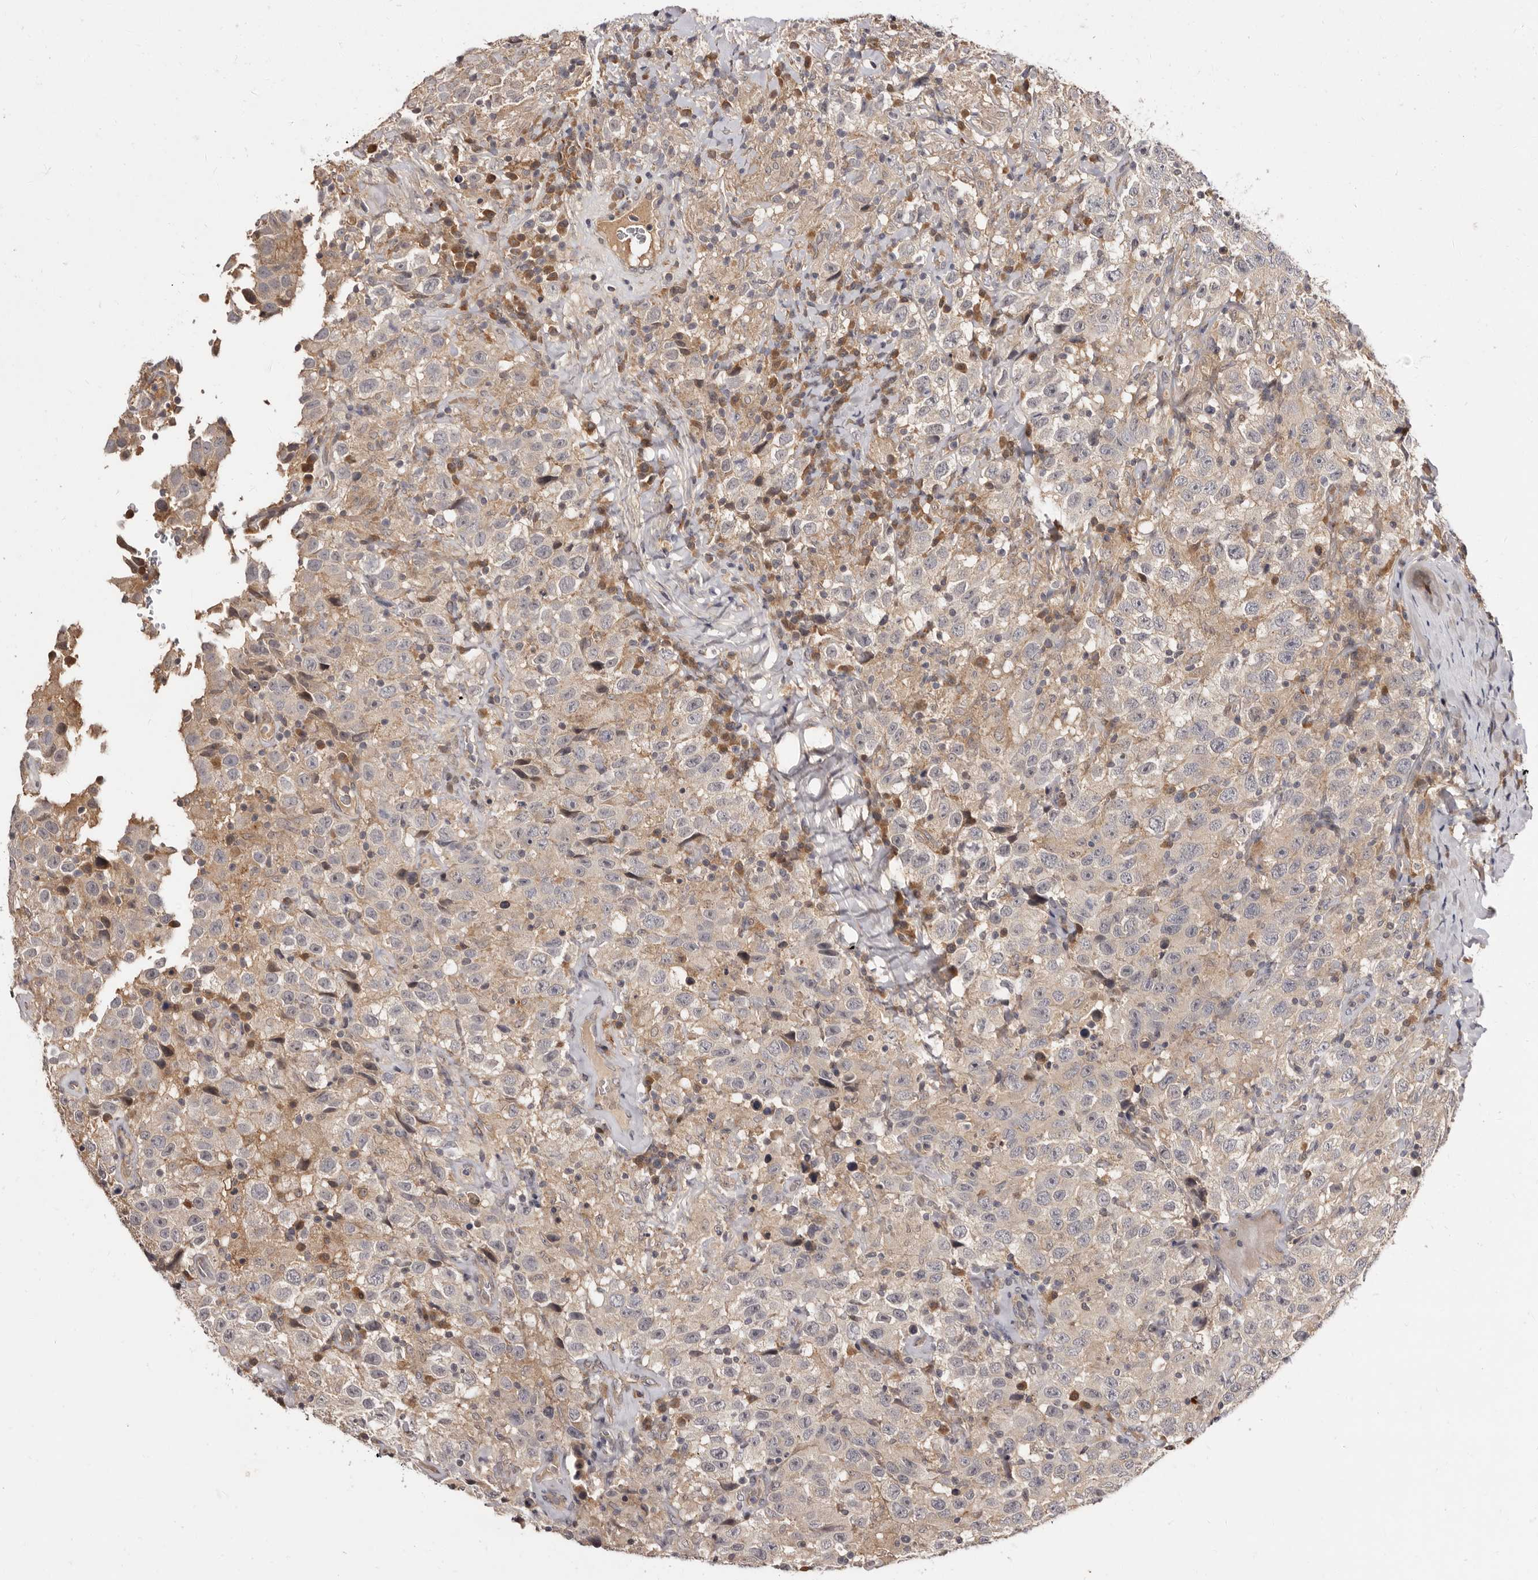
{"staining": {"intensity": "weak", "quantity": "25%-75%", "location": "cytoplasmic/membranous"}, "tissue": "testis cancer", "cell_type": "Tumor cells", "image_type": "cancer", "snomed": [{"axis": "morphology", "description": "Seminoma, NOS"}, {"axis": "topography", "description": "Testis"}], "caption": "DAB (3,3'-diaminobenzidine) immunohistochemical staining of testis seminoma reveals weak cytoplasmic/membranous protein expression in about 25%-75% of tumor cells.", "gene": "INAVA", "patient": {"sex": "male", "age": 41}}